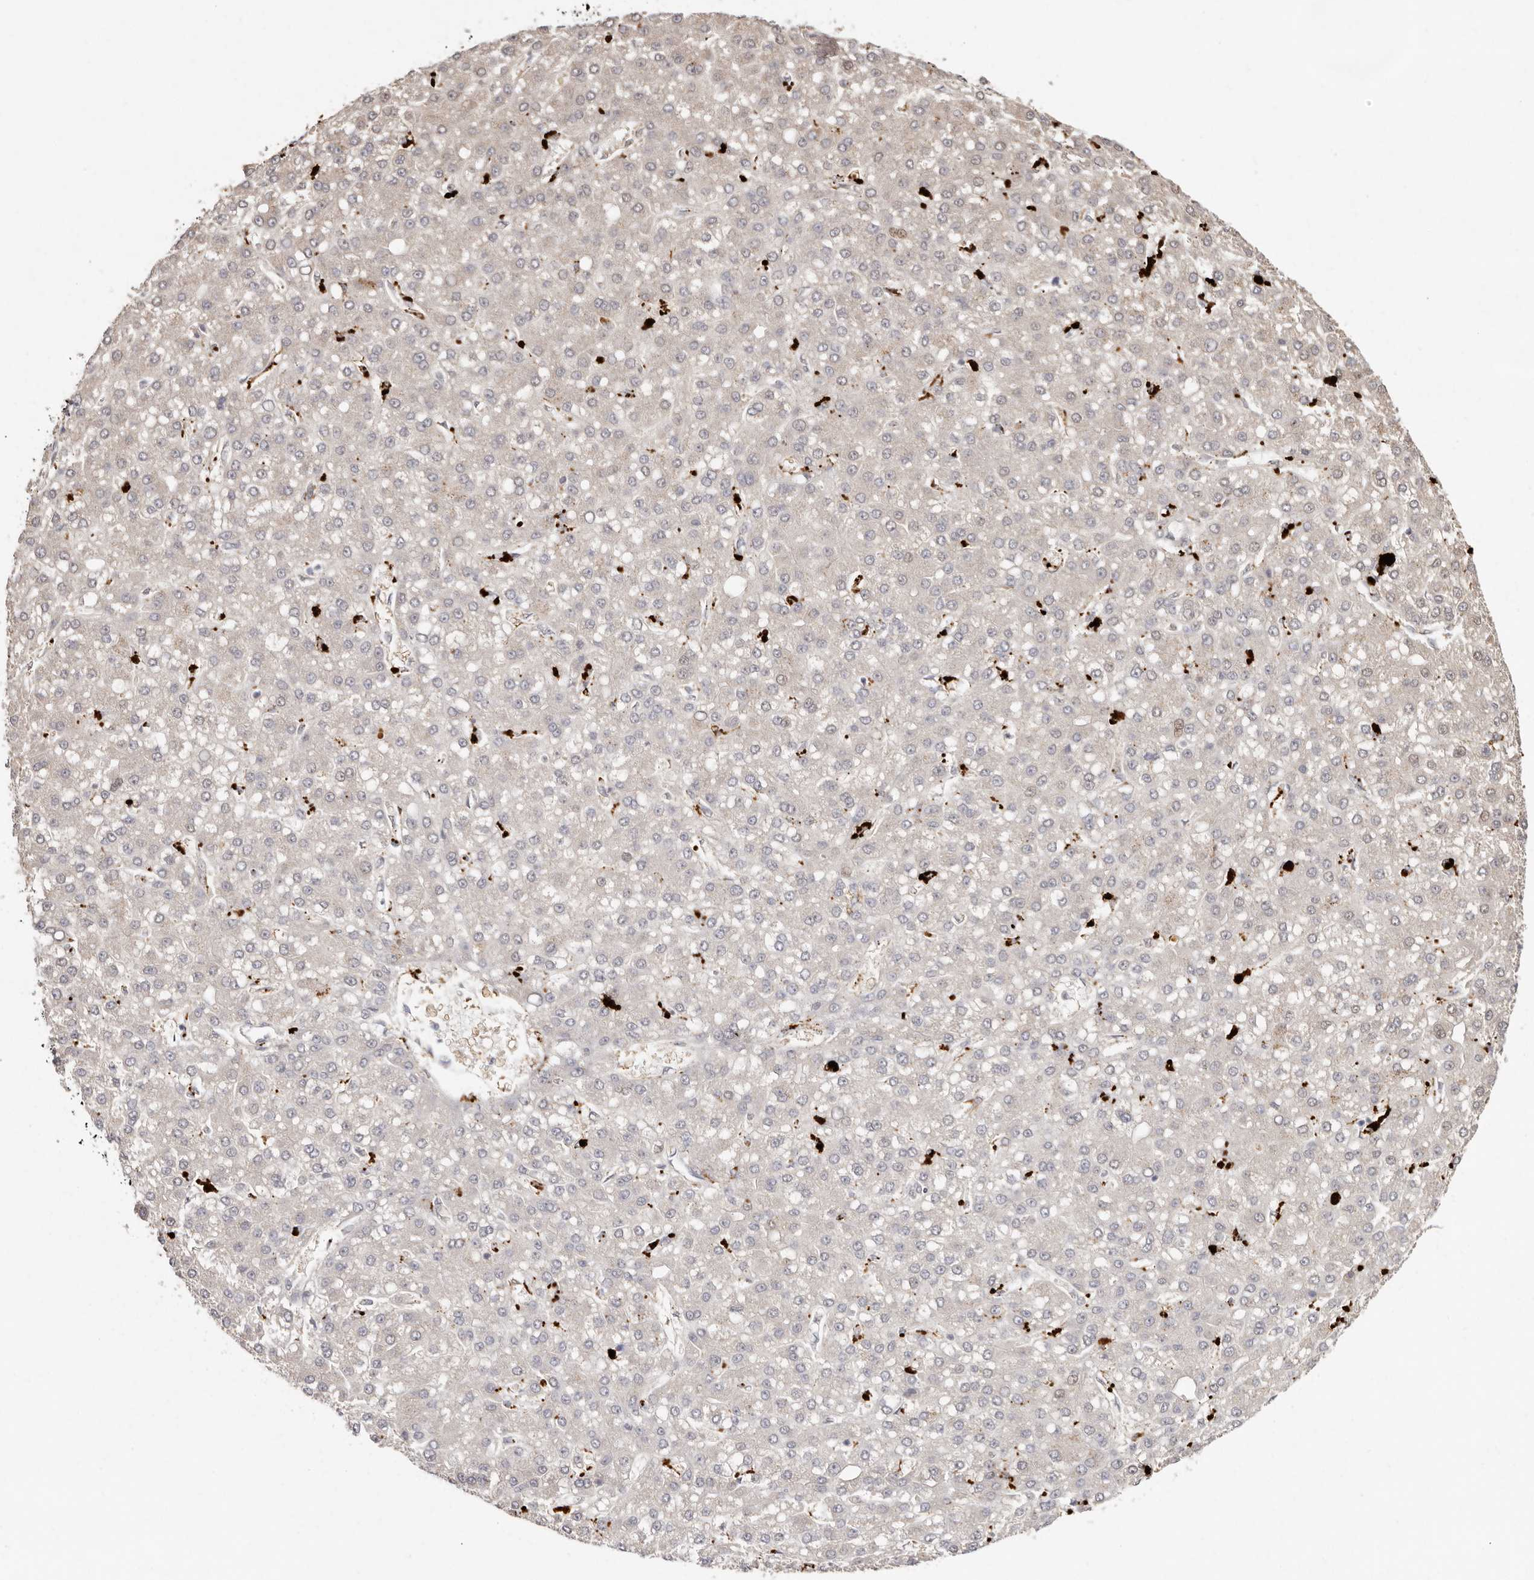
{"staining": {"intensity": "negative", "quantity": "none", "location": "none"}, "tissue": "liver cancer", "cell_type": "Tumor cells", "image_type": "cancer", "snomed": [{"axis": "morphology", "description": "Carcinoma, Hepatocellular, NOS"}, {"axis": "topography", "description": "Liver"}], "caption": "Human hepatocellular carcinoma (liver) stained for a protein using IHC exhibits no positivity in tumor cells.", "gene": "FAM185A", "patient": {"sex": "male", "age": 67}}